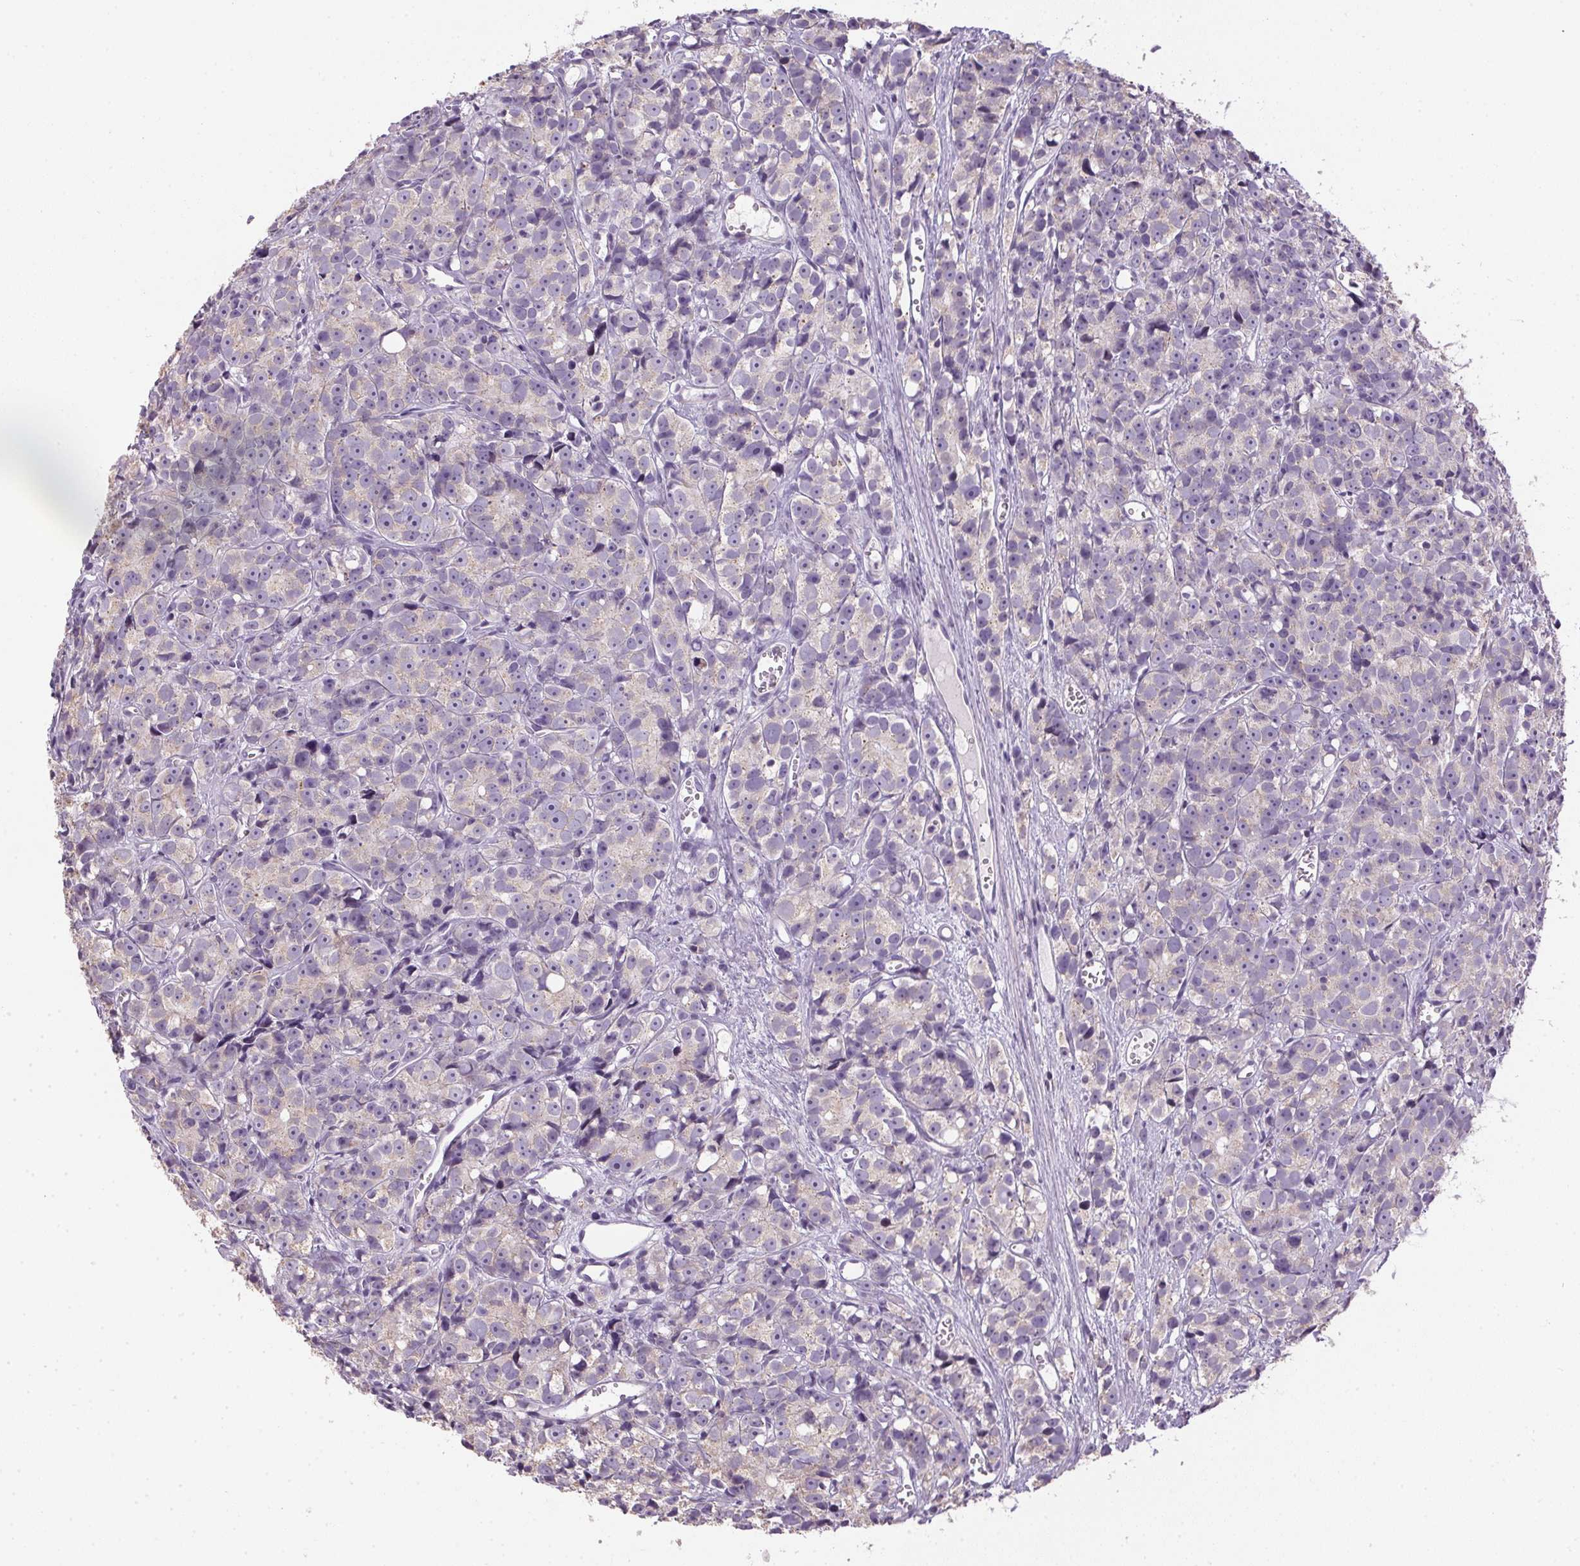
{"staining": {"intensity": "negative", "quantity": "none", "location": "none"}, "tissue": "prostate cancer", "cell_type": "Tumor cells", "image_type": "cancer", "snomed": [{"axis": "morphology", "description": "Adenocarcinoma, High grade"}, {"axis": "topography", "description": "Prostate"}], "caption": "Tumor cells show no significant protein positivity in prostate cancer. Nuclei are stained in blue.", "gene": "SPACA9", "patient": {"sex": "male", "age": 77}}